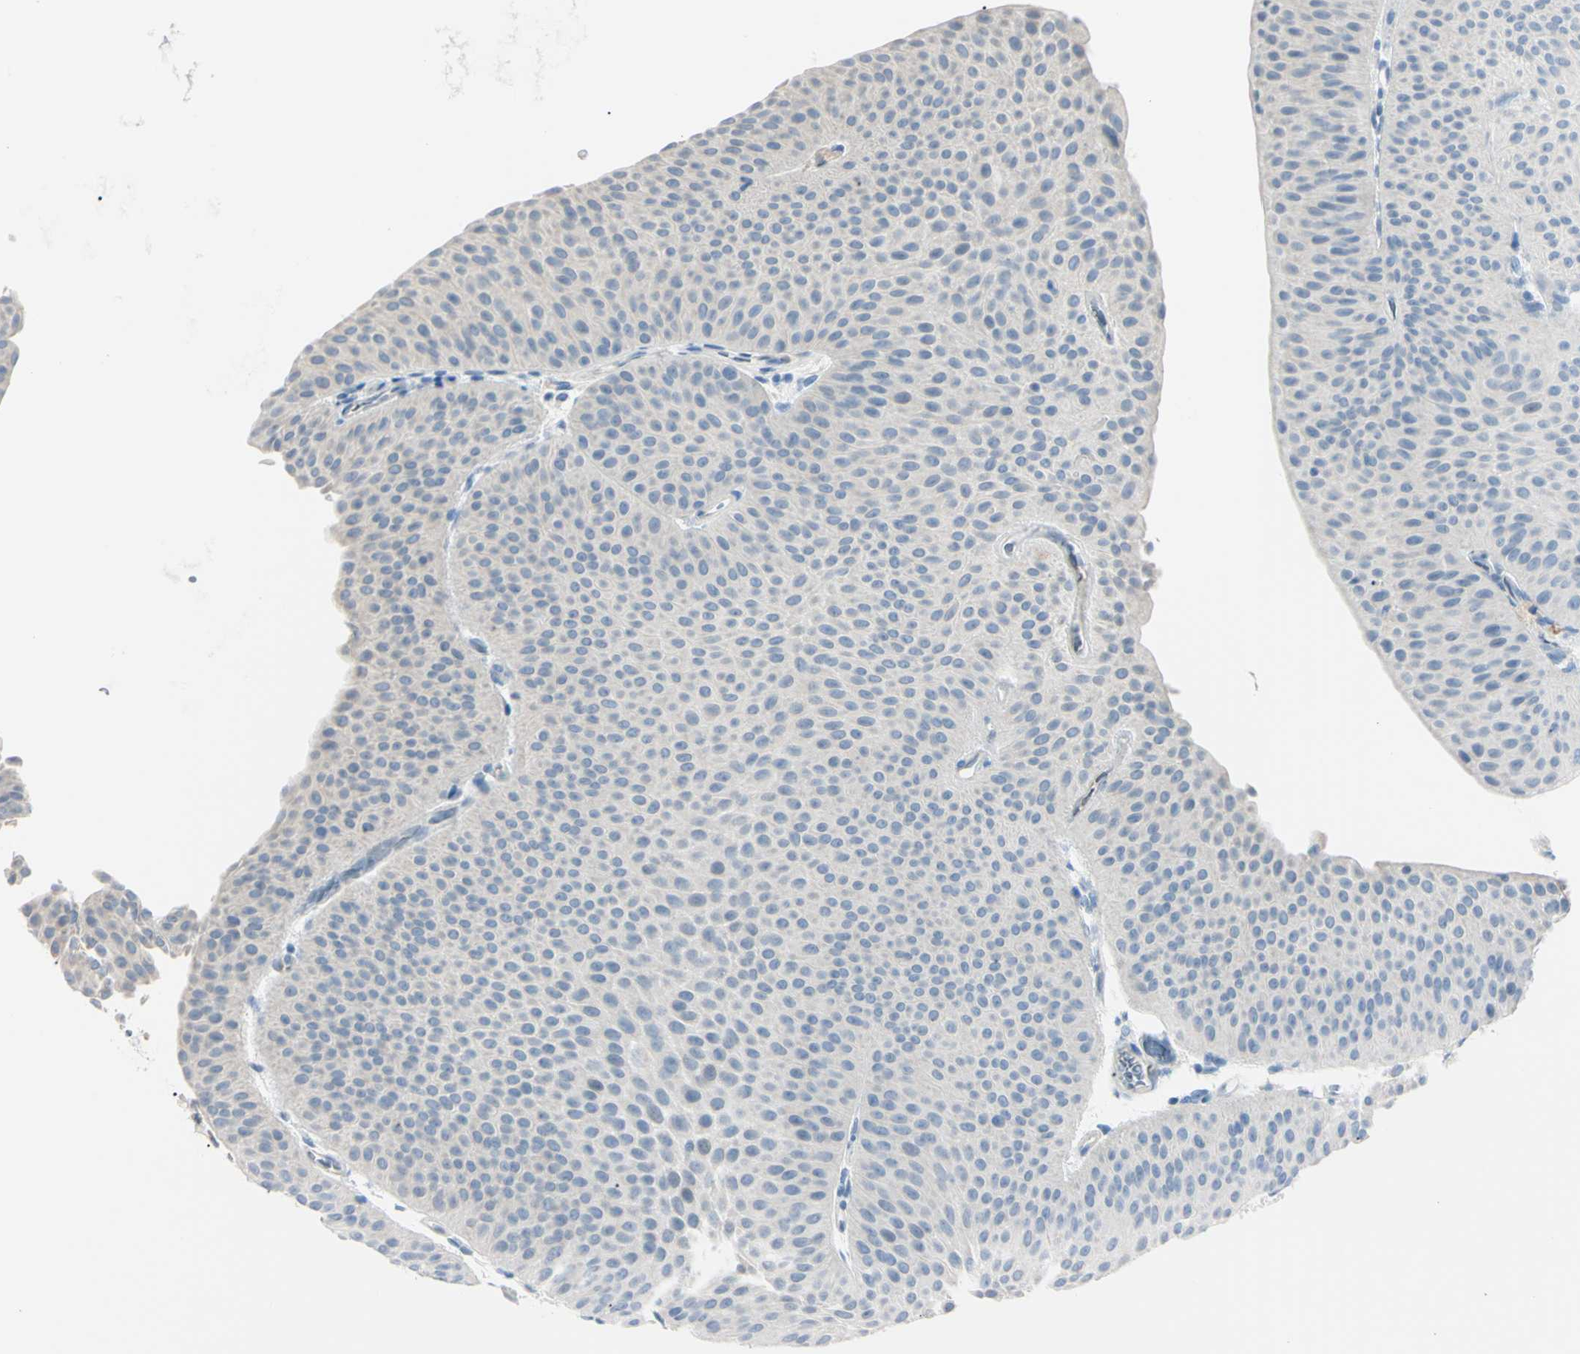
{"staining": {"intensity": "negative", "quantity": "none", "location": "none"}, "tissue": "urothelial cancer", "cell_type": "Tumor cells", "image_type": "cancer", "snomed": [{"axis": "morphology", "description": "Urothelial carcinoma, Low grade"}, {"axis": "topography", "description": "Urinary bladder"}], "caption": "Image shows no significant protein expression in tumor cells of urothelial carcinoma (low-grade). Brightfield microscopy of immunohistochemistry (IHC) stained with DAB (brown) and hematoxylin (blue), captured at high magnification.", "gene": "FOLH1", "patient": {"sex": "female", "age": 60}}